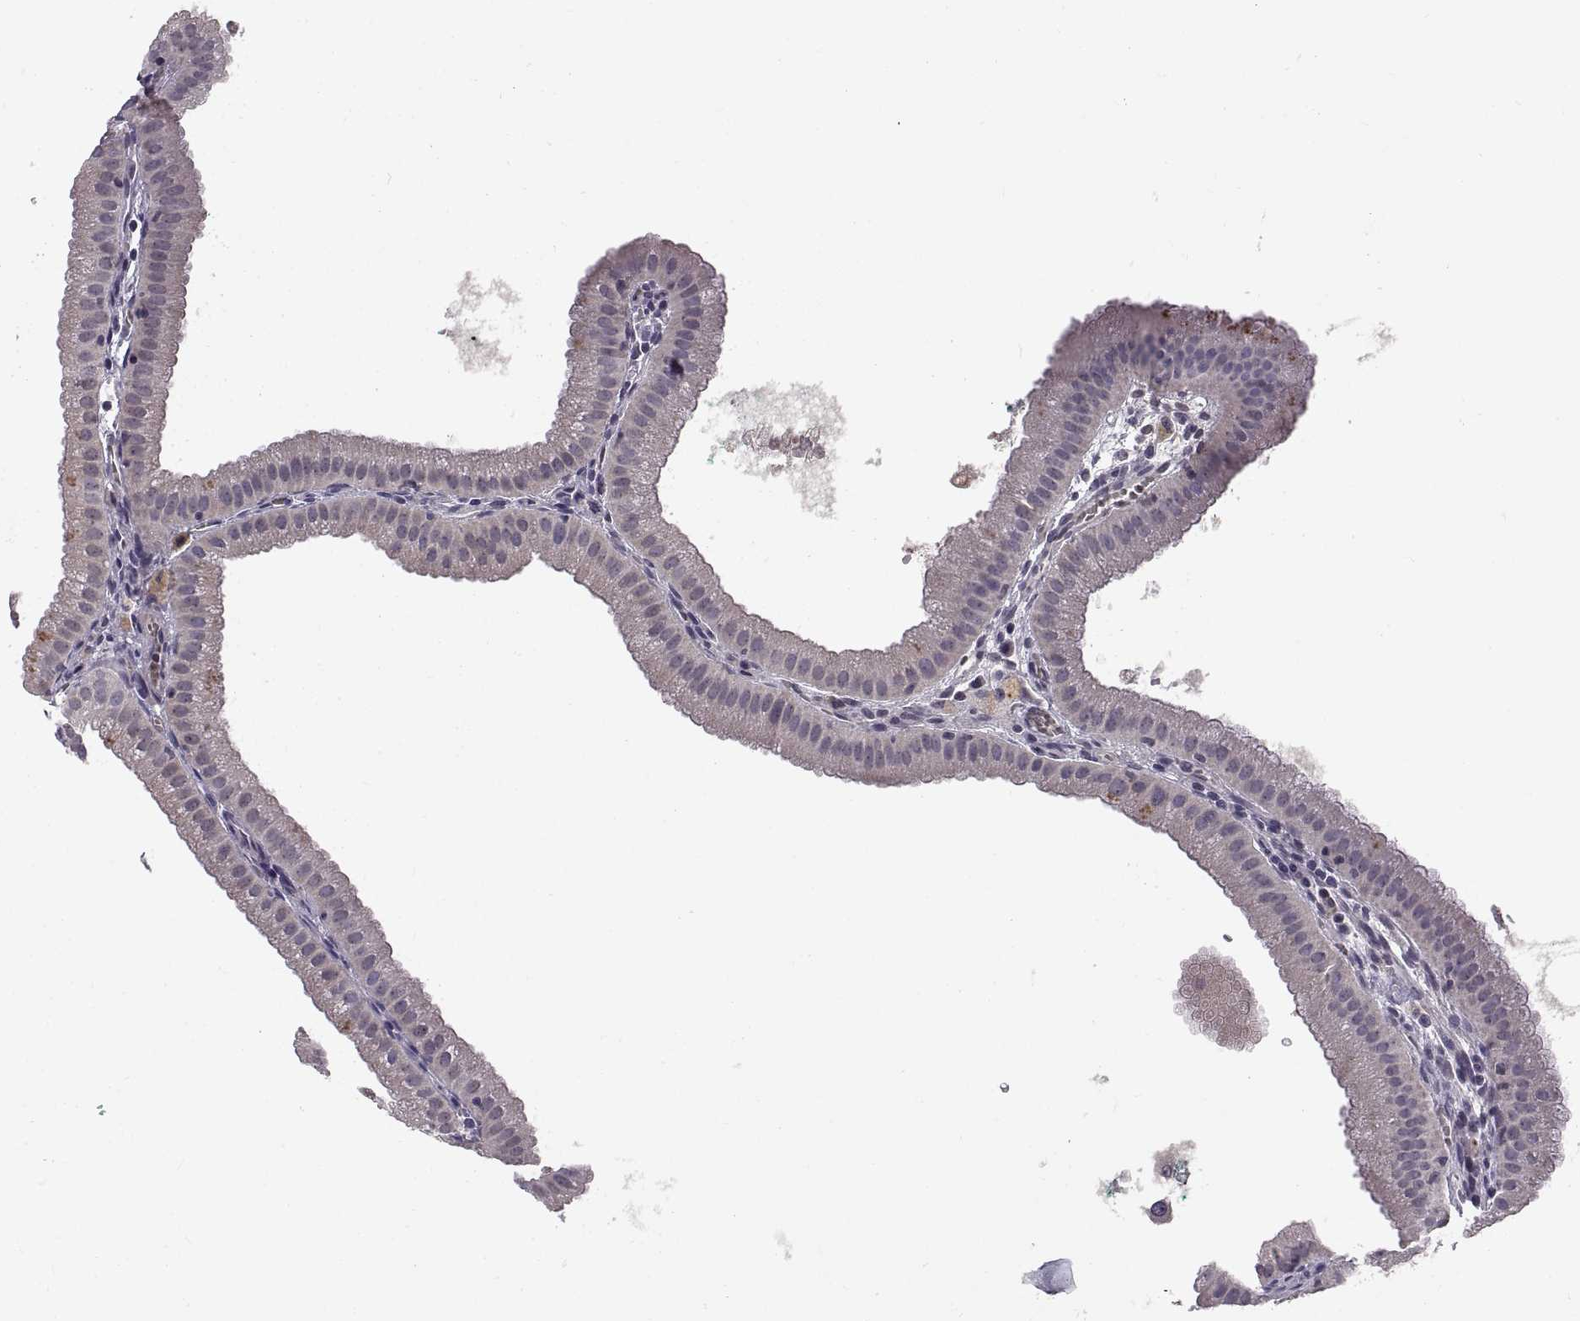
{"staining": {"intensity": "negative", "quantity": "none", "location": "none"}, "tissue": "gallbladder", "cell_type": "Glandular cells", "image_type": "normal", "snomed": [{"axis": "morphology", "description": "Normal tissue, NOS"}, {"axis": "topography", "description": "Gallbladder"}], "caption": "DAB immunohistochemical staining of normal gallbladder exhibits no significant expression in glandular cells. (DAB IHC, high magnification).", "gene": "ADAM32", "patient": {"sex": "male", "age": 67}}